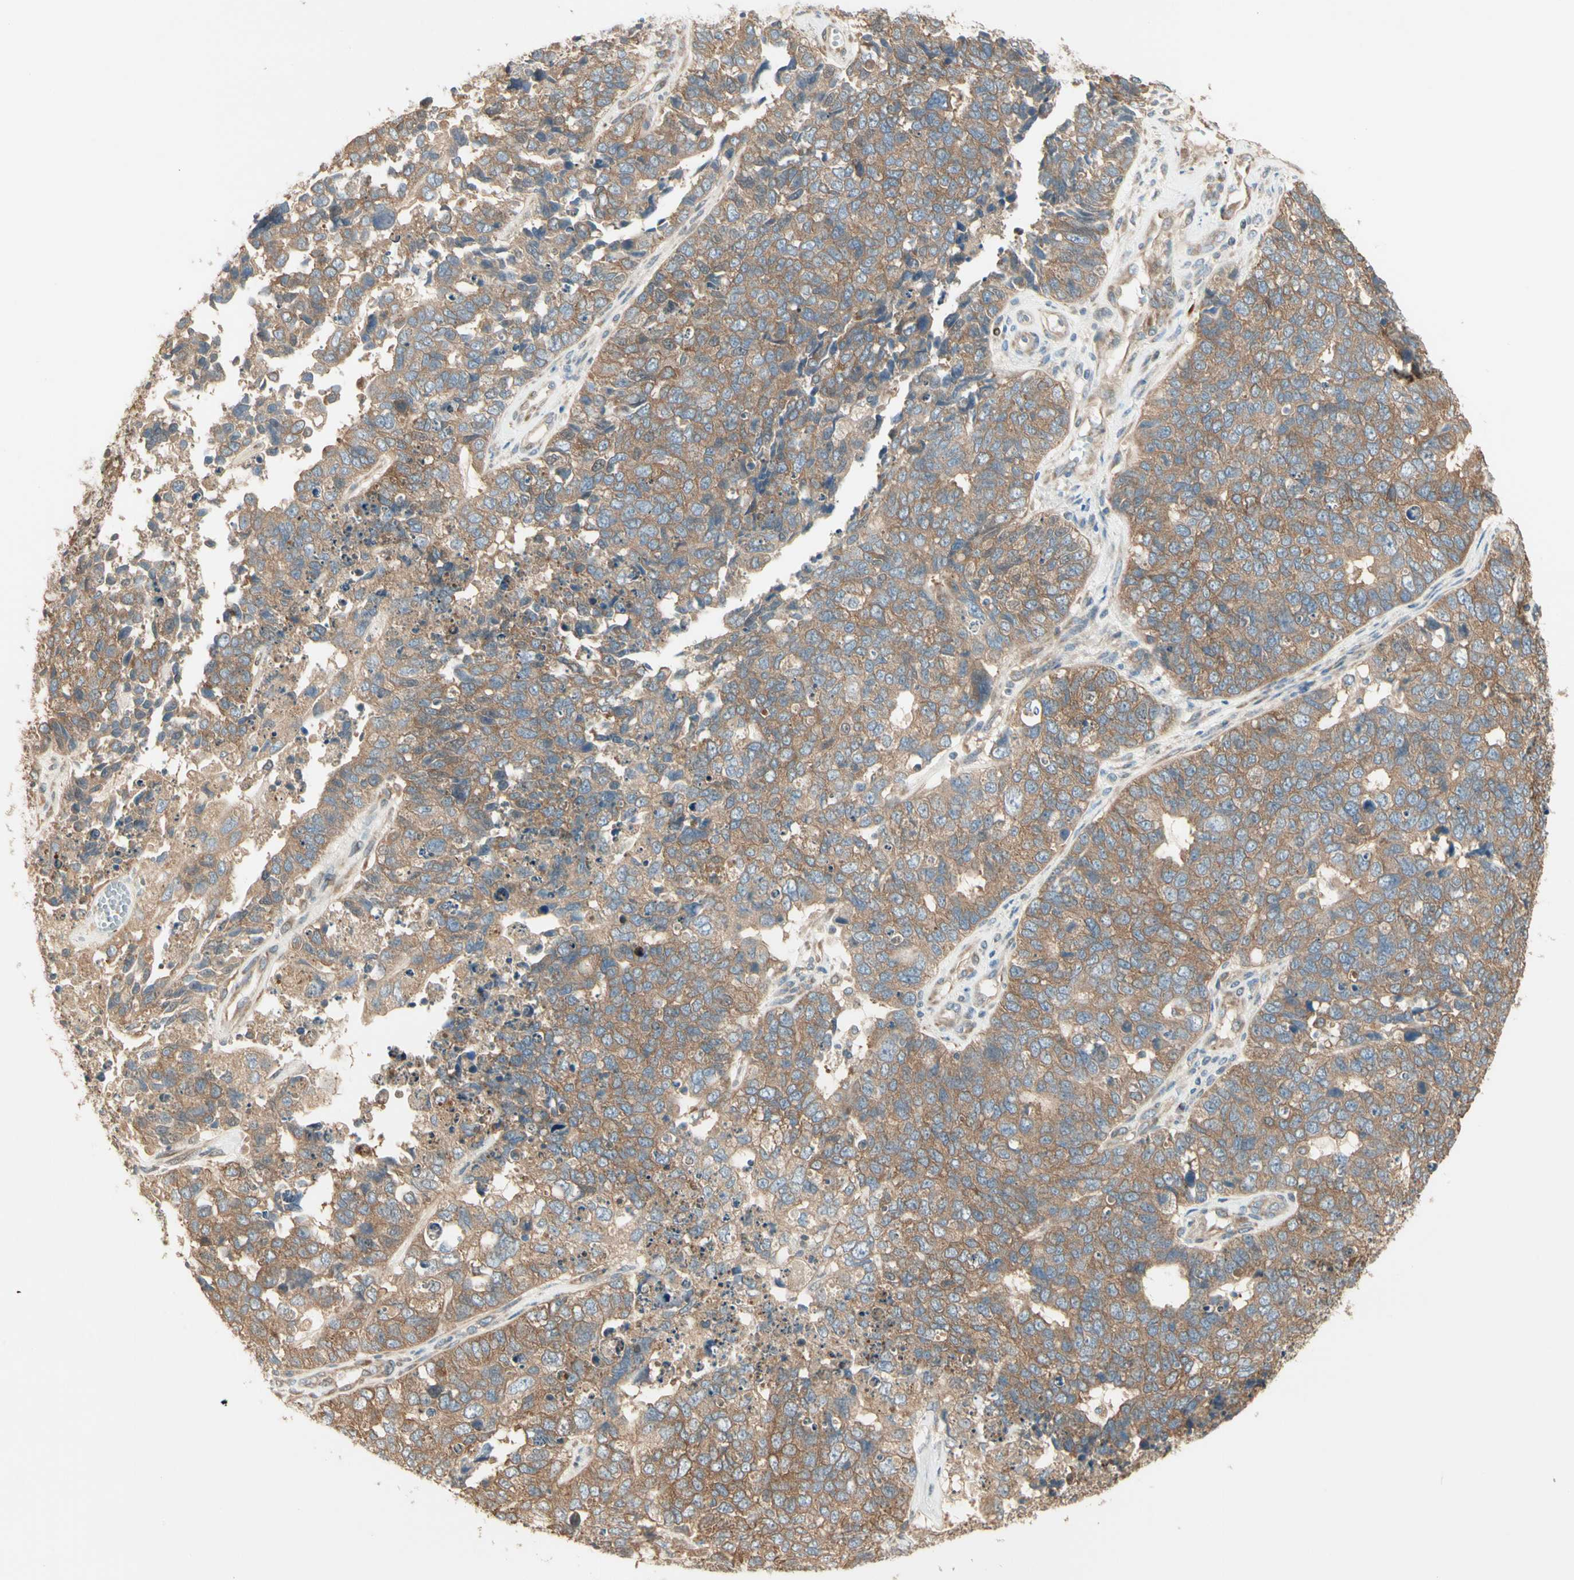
{"staining": {"intensity": "moderate", "quantity": ">75%", "location": "cytoplasmic/membranous"}, "tissue": "cervical cancer", "cell_type": "Tumor cells", "image_type": "cancer", "snomed": [{"axis": "morphology", "description": "Squamous cell carcinoma, NOS"}, {"axis": "topography", "description": "Cervix"}], "caption": "A micrograph of cervical cancer (squamous cell carcinoma) stained for a protein shows moderate cytoplasmic/membranous brown staining in tumor cells. The protein of interest is stained brown, and the nuclei are stained in blue (DAB IHC with brightfield microscopy, high magnification).", "gene": "IRAG1", "patient": {"sex": "female", "age": 63}}